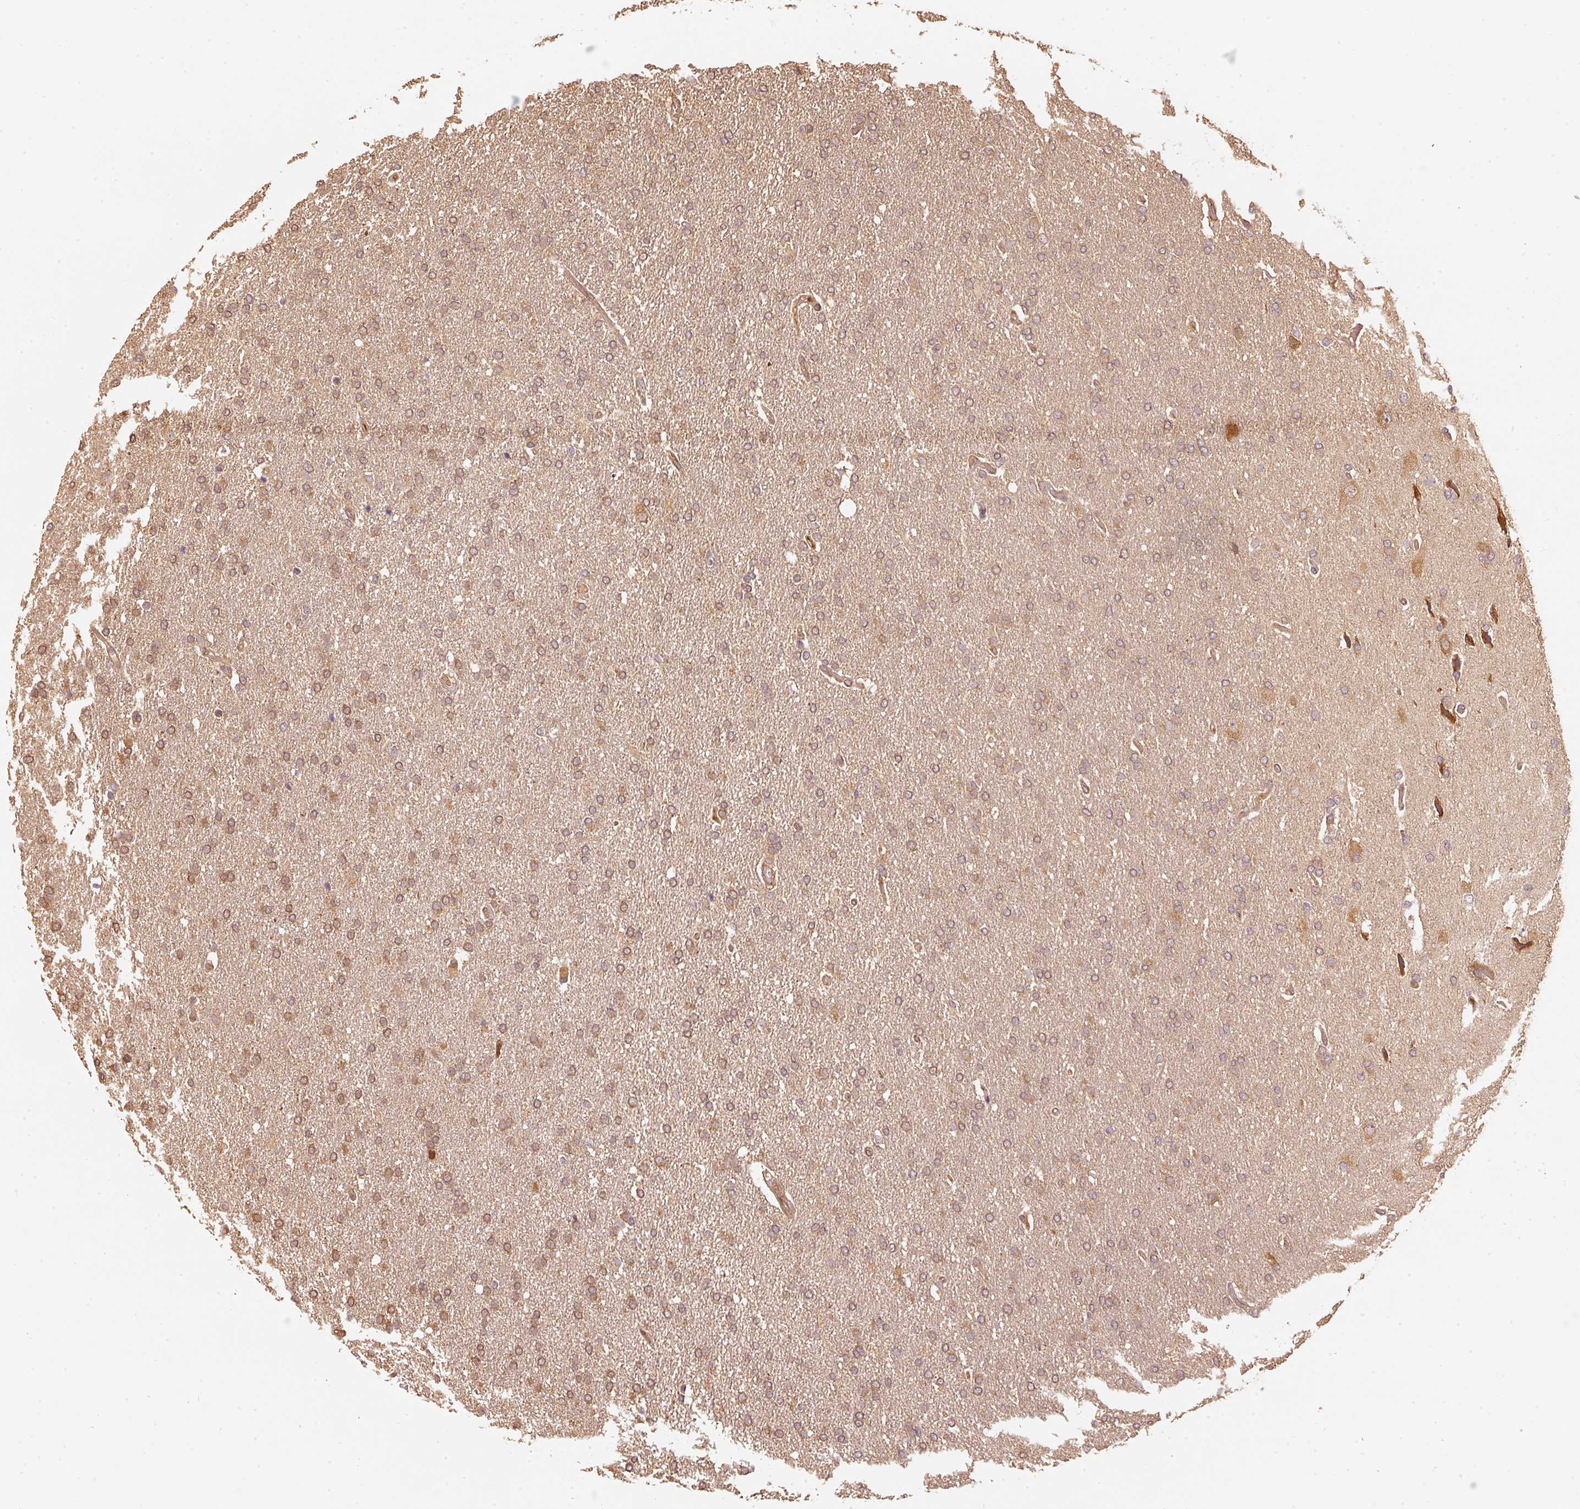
{"staining": {"intensity": "moderate", "quantity": "25%-75%", "location": "cytoplasmic/membranous"}, "tissue": "glioma", "cell_type": "Tumor cells", "image_type": "cancer", "snomed": [{"axis": "morphology", "description": "Glioma, malignant, High grade"}, {"axis": "topography", "description": "Brain"}], "caption": "A high-resolution photomicrograph shows immunohistochemistry staining of glioma, which shows moderate cytoplasmic/membranous staining in approximately 25%-75% of tumor cells. (DAB IHC, brown staining for protein, blue staining for nuclei).", "gene": "STAU1", "patient": {"sex": "male", "age": 72}}